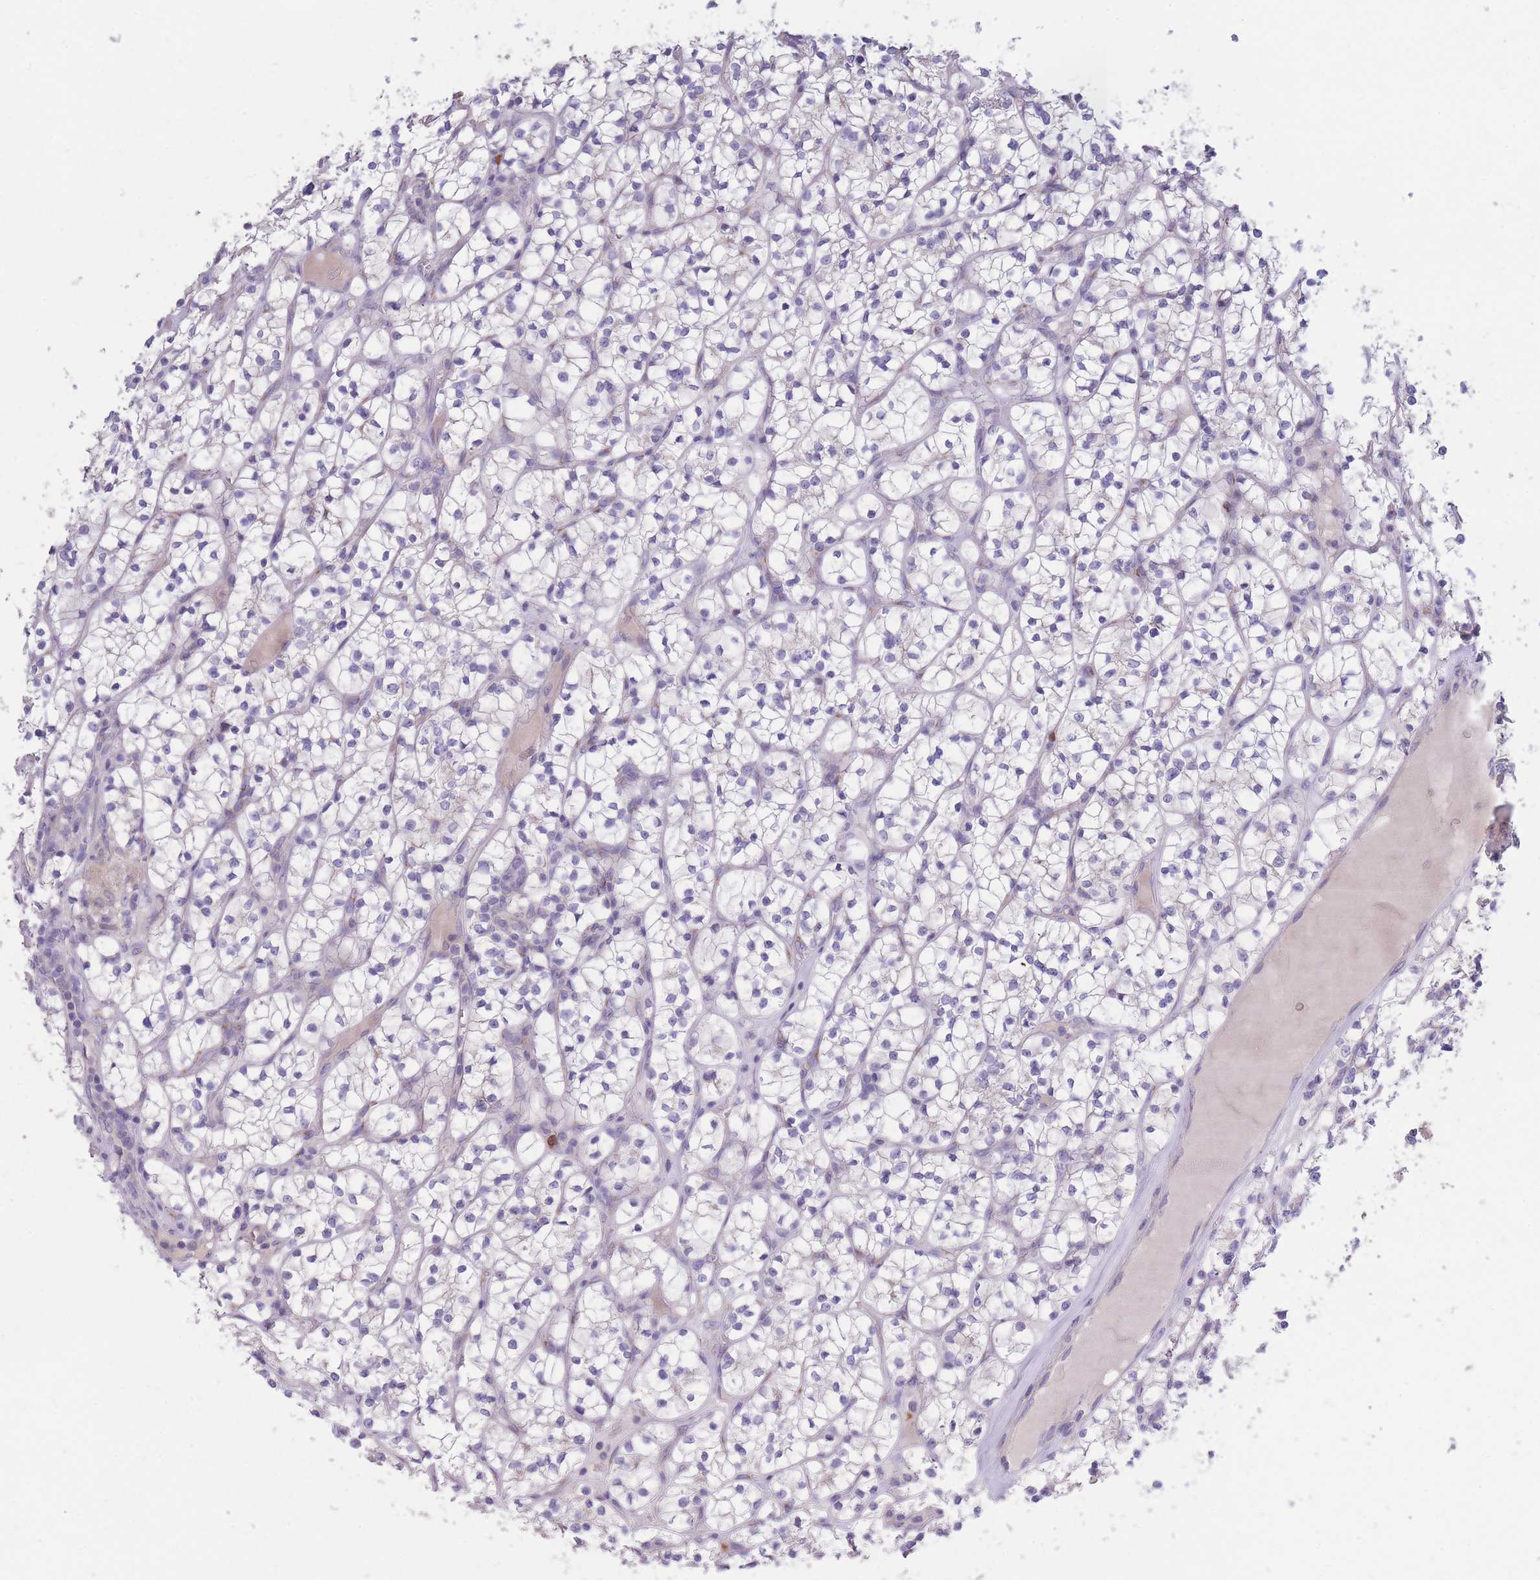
{"staining": {"intensity": "negative", "quantity": "none", "location": "none"}, "tissue": "renal cancer", "cell_type": "Tumor cells", "image_type": "cancer", "snomed": [{"axis": "morphology", "description": "Adenocarcinoma, NOS"}, {"axis": "topography", "description": "Kidney"}], "caption": "Tumor cells are negative for protein expression in human renal cancer (adenocarcinoma).", "gene": "CENPM", "patient": {"sex": "female", "age": 64}}